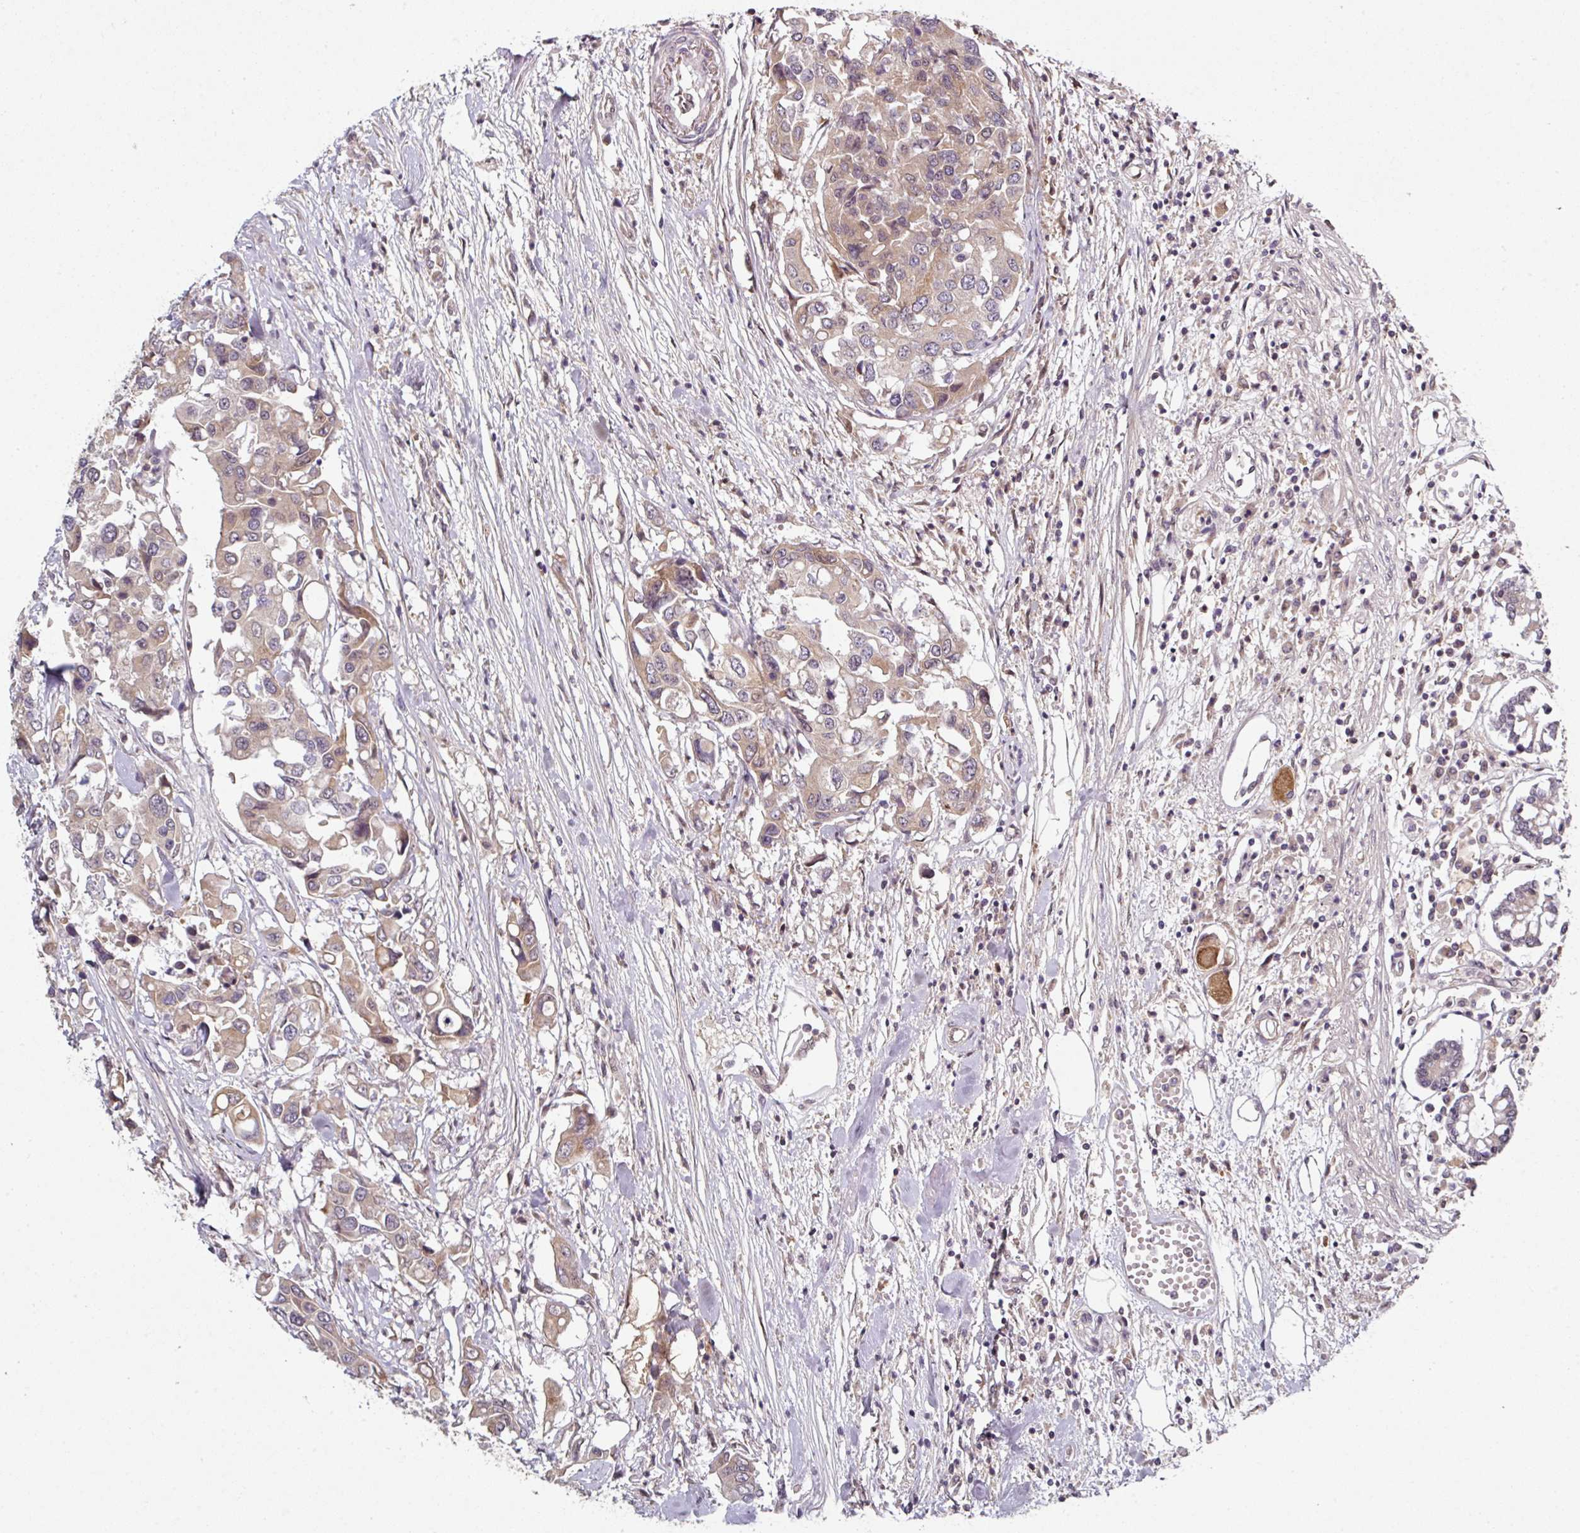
{"staining": {"intensity": "weak", "quantity": ">75%", "location": "cytoplasmic/membranous,nuclear"}, "tissue": "colorectal cancer", "cell_type": "Tumor cells", "image_type": "cancer", "snomed": [{"axis": "morphology", "description": "Adenocarcinoma, NOS"}, {"axis": "topography", "description": "Colon"}], "caption": "Brown immunohistochemical staining in human colorectal cancer reveals weak cytoplasmic/membranous and nuclear staining in approximately >75% of tumor cells. (Brightfield microscopy of DAB IHC at high magnification).", "gene": "CAMLG", "patient": {"sex": "male", "age": 77}}